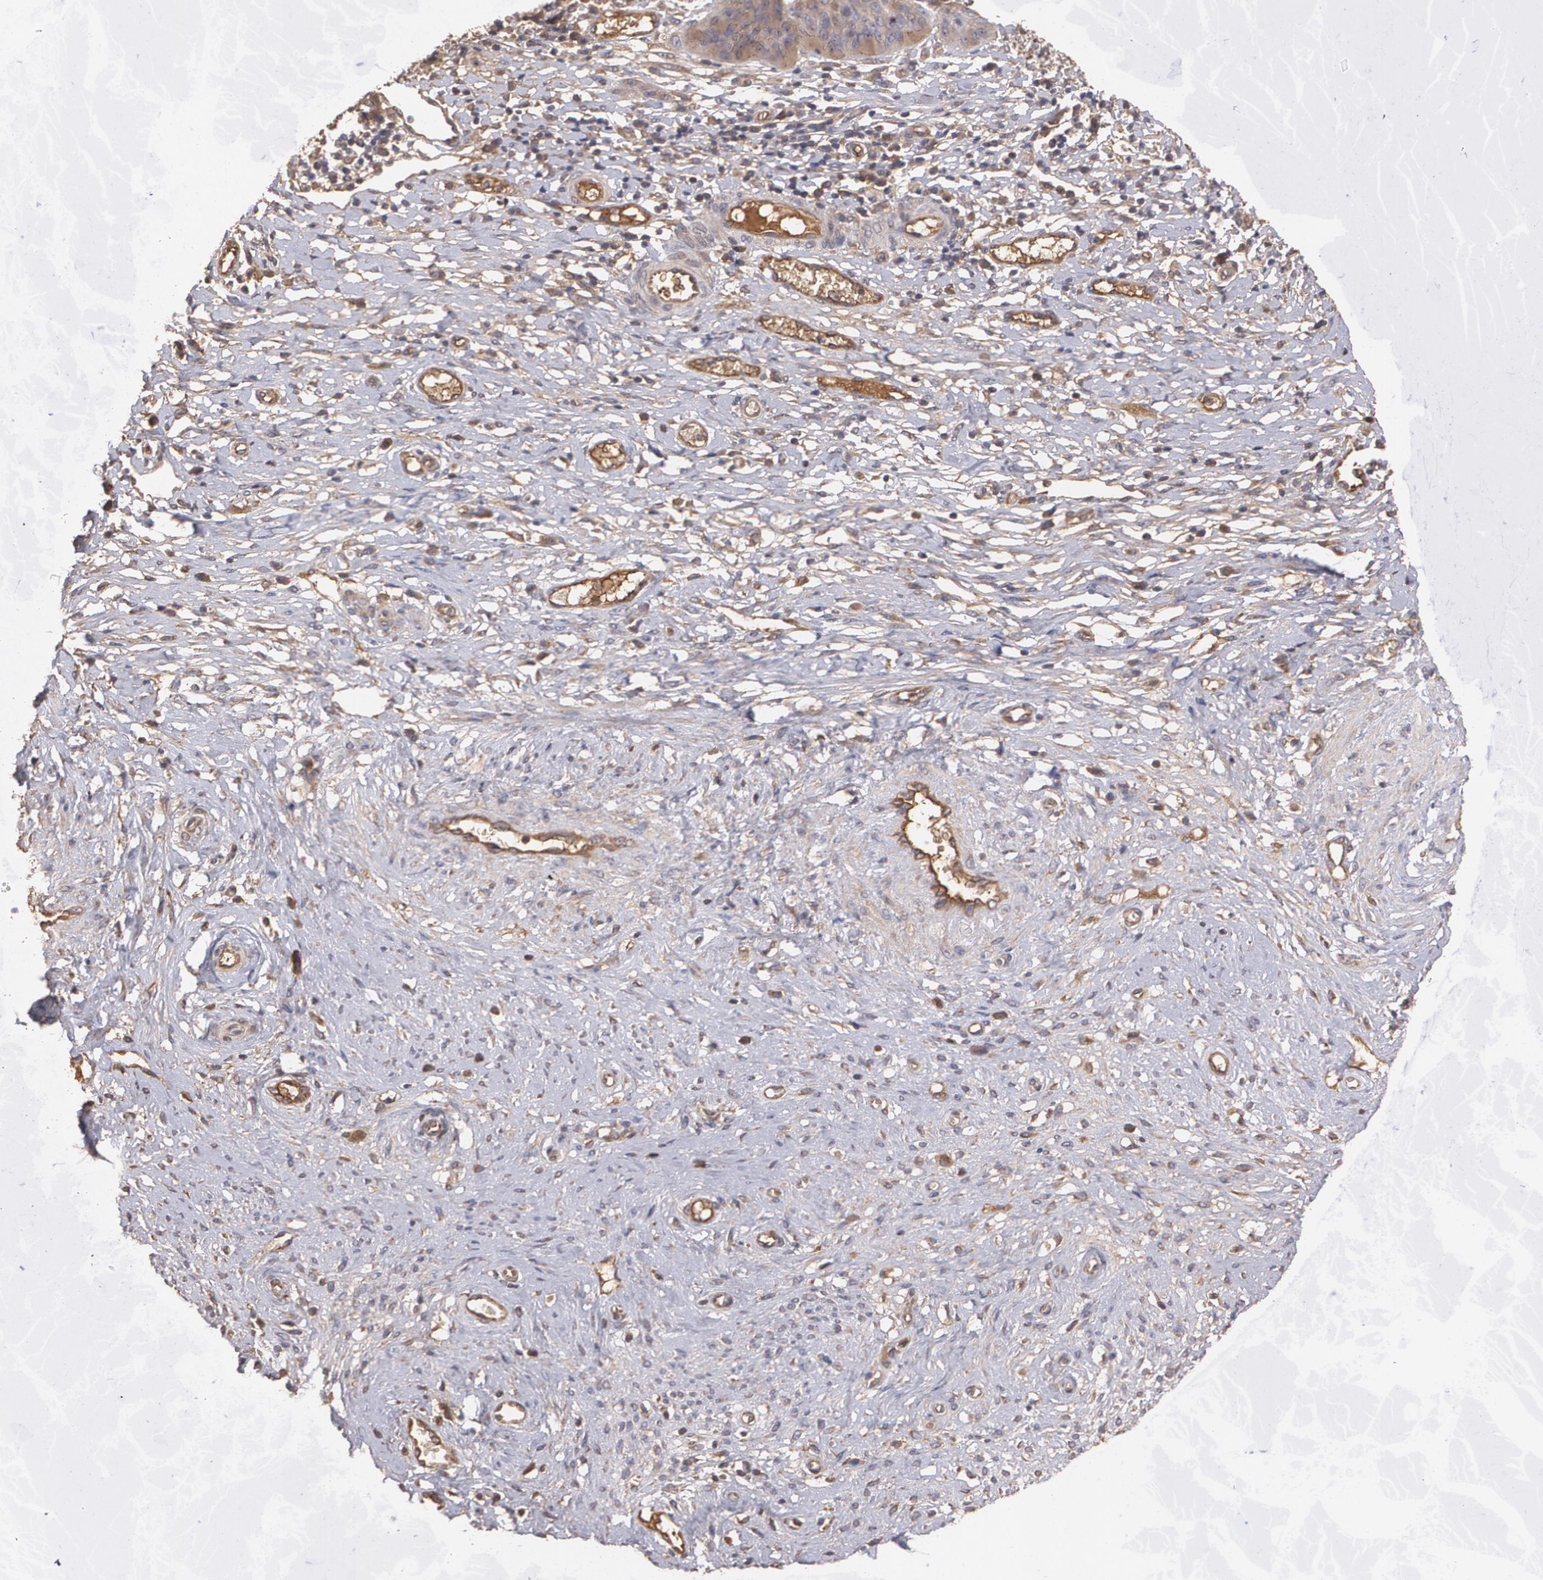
{"staining": {"intensity": "weak", "quantity": ">75%", "location": "cytoplasmic/membranous"}, "tissue": "cervical cancer", "cell_type": "Tumor cells", "image_type": "cancer", "snomed": [{"axis": "morphology", "description": "Normal tissue, NOS"}, {"axis": "morphology", "description": "Squamous cell carcinoma, NOS"}, {"axis": "topography", "description": "Cervix"}], "caption": "Immunohistochemical staining of human cervical squamous cell carcinoma exhibits low levels of weak cytoplasmic/membranous protein positivity in about >75% of tumor cells. (DAB (3,3'-diaminobenzidine) IHC, brown staining for protein, blue staining for nuclei).", "gene": "PON1", "patient": {"sex": "female", "age": 39}}